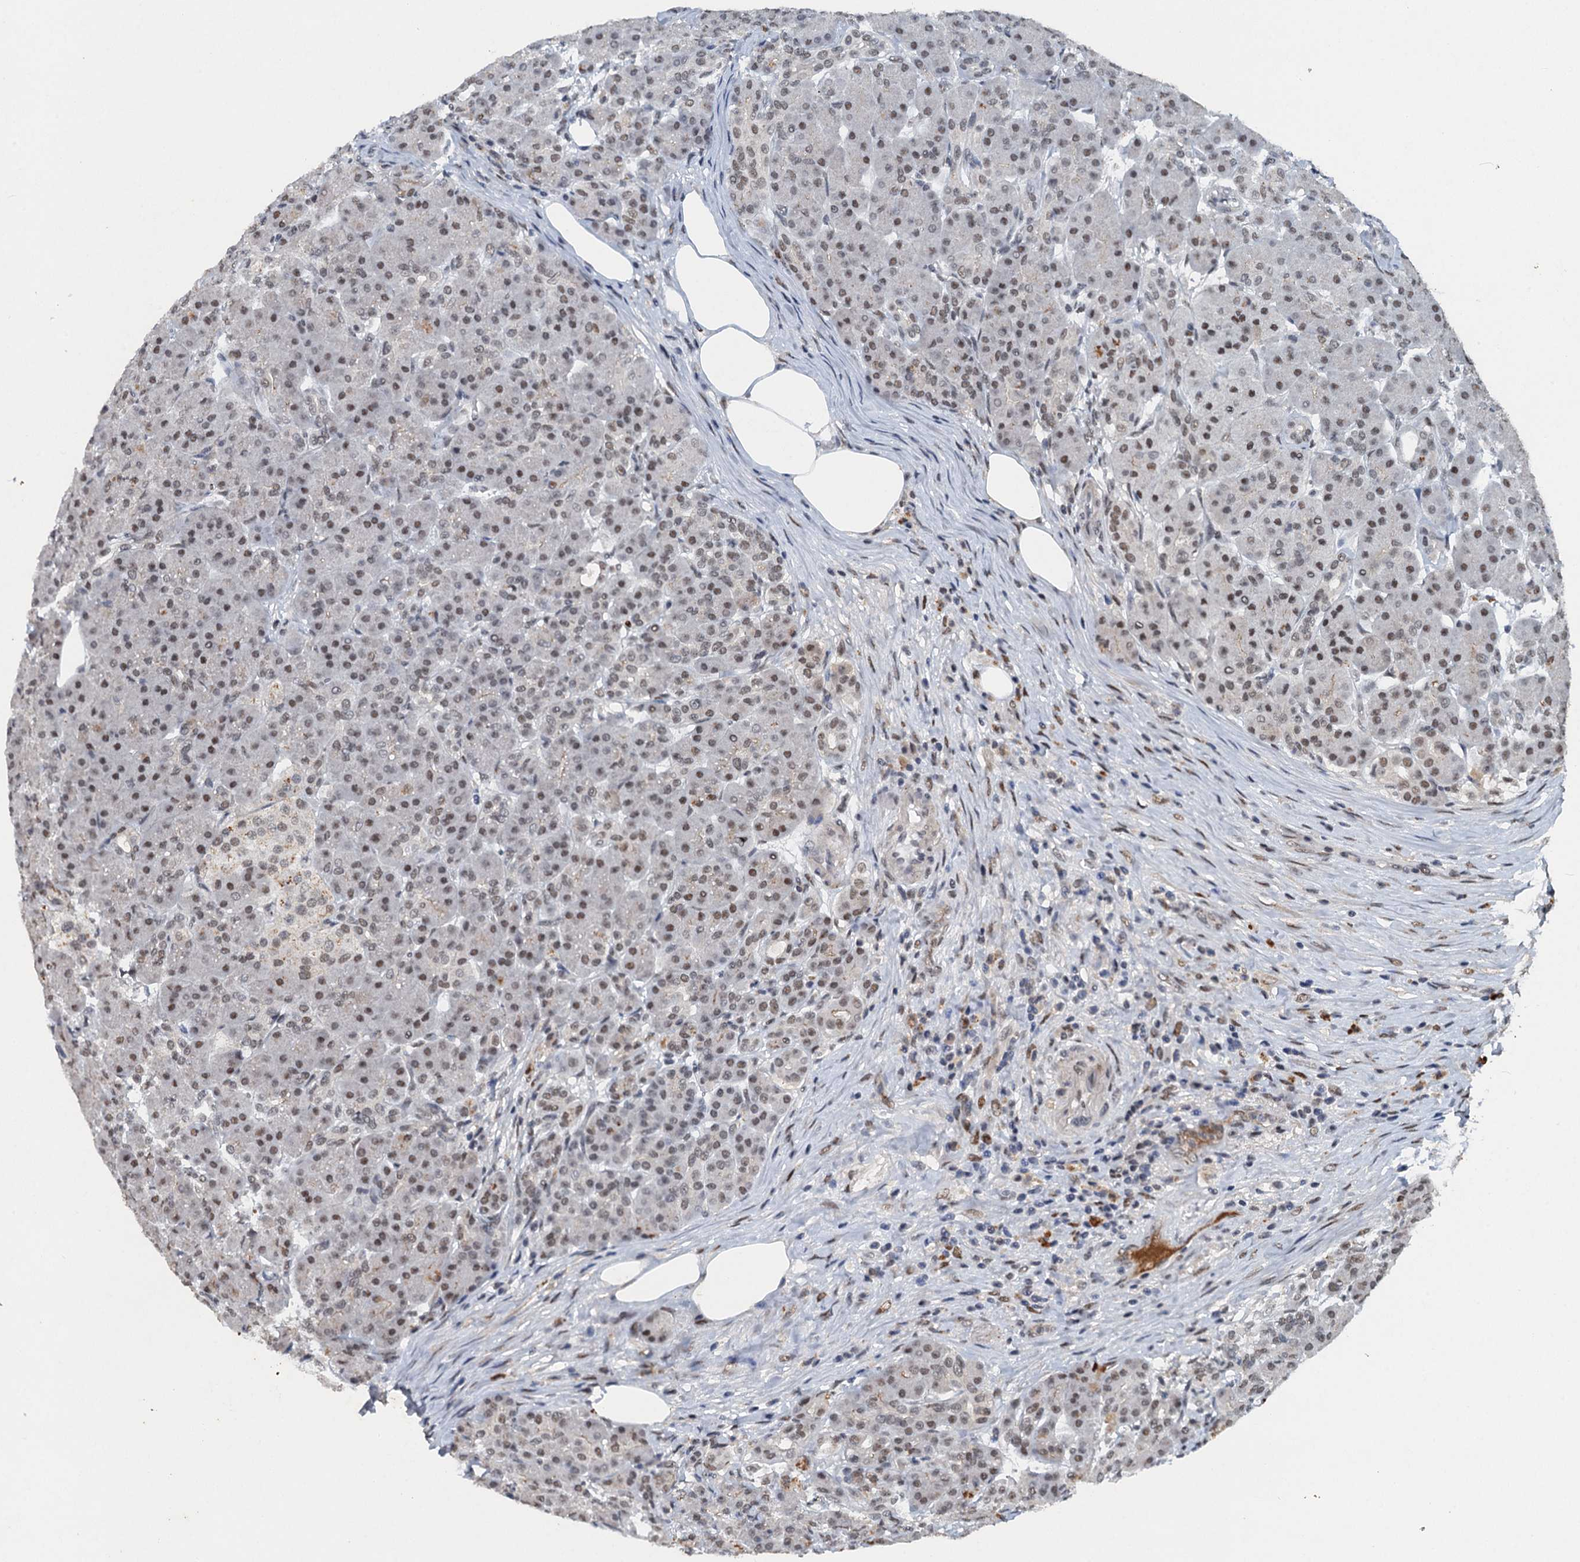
{"staining": {"intensity": "moderate", "quantity": "25%-75%", "location": "cytoplasmic/membranous,nuclear"}, "tissue": "pancreas", "cell_type": "Exocrine glandular cells", "image_type": "normal", "snomed": [{"axis": "morphology", "description": "Normal tissue, NOS"}, {"axis": "topography", "description": "Pancreas"}], "caption": "Human pancreas stained with a protein marker exhibits moderate staining in exocrine glandular cells.", "gene": "CSTF3", "patient": {"sex": "male", "age": 63}}